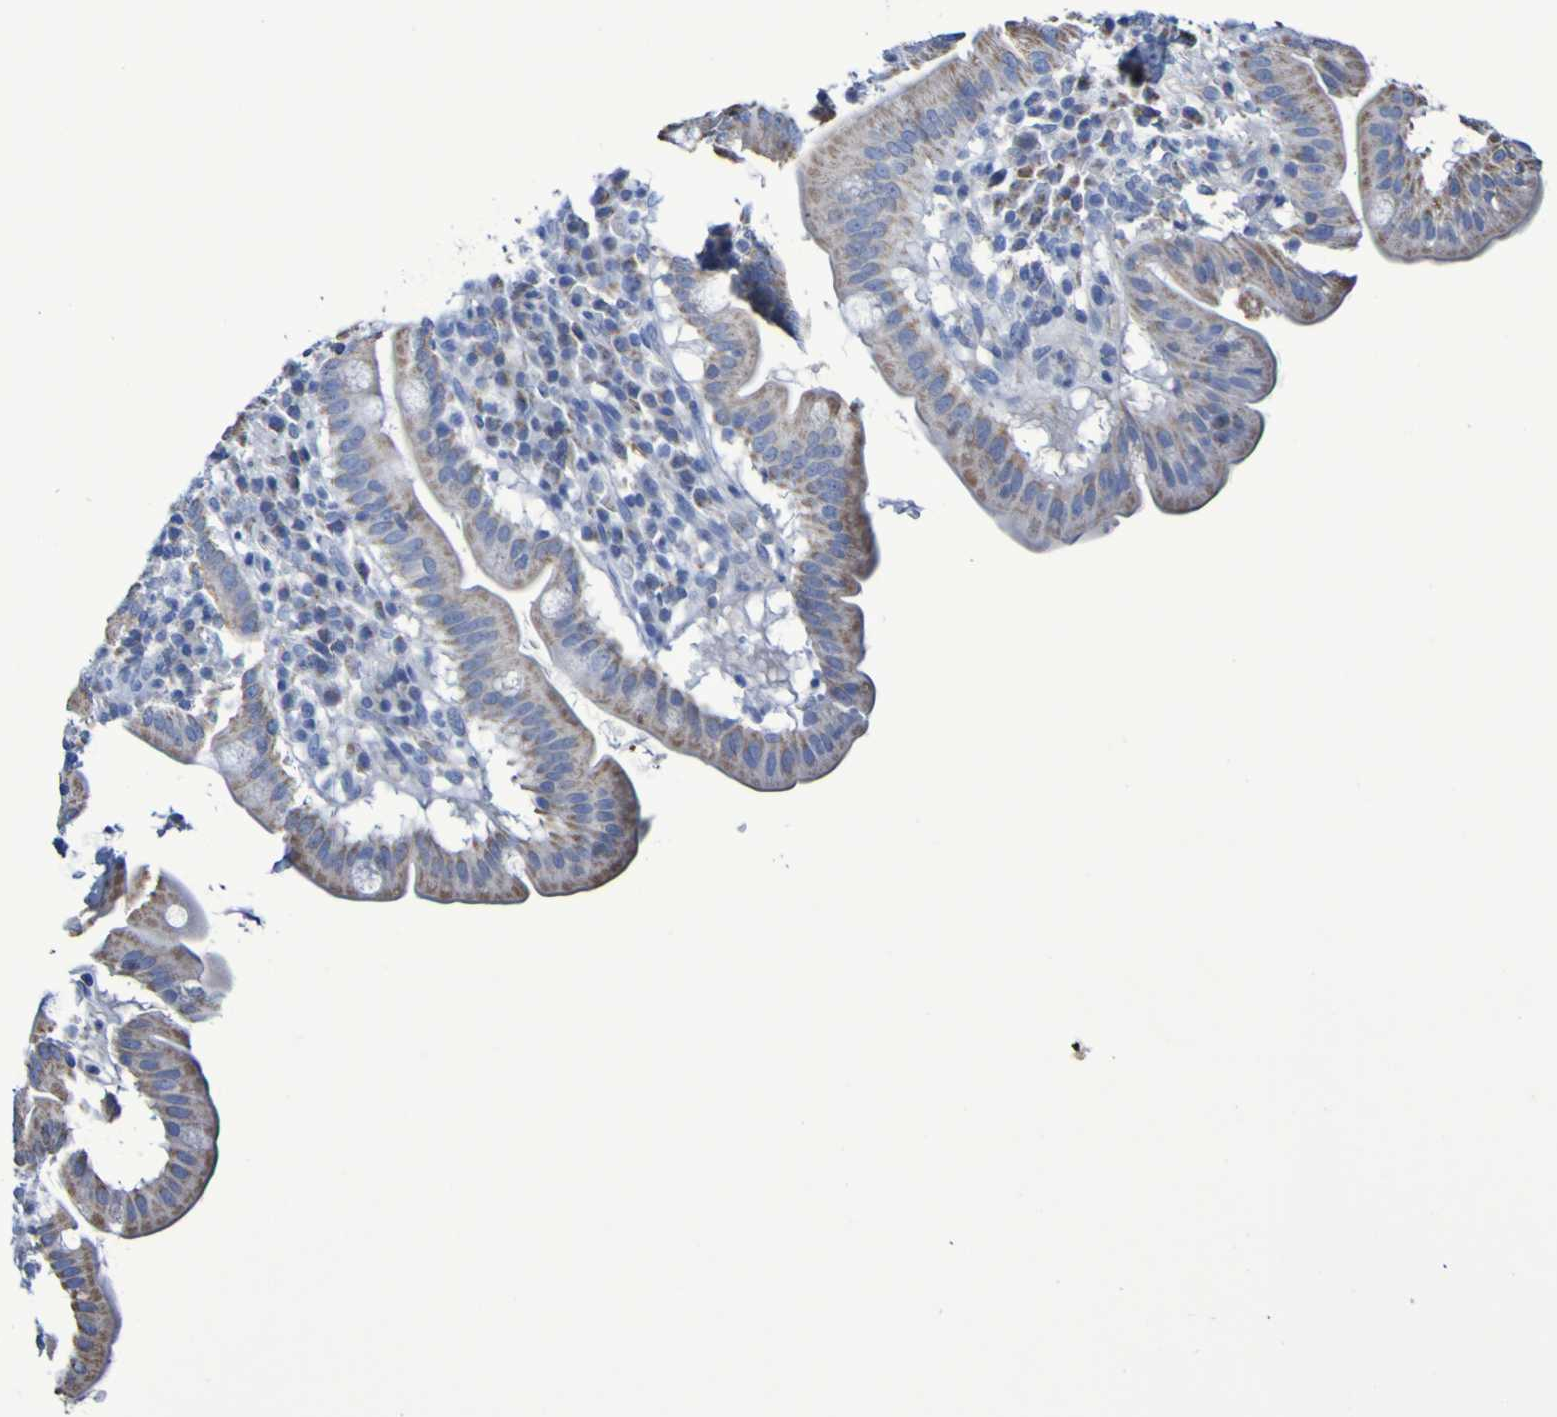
{"staining": {"intensity": "weak", "quantity": ">75%", "location": "cytoplasmic/membranous"}, "tissue": "duodenum", "cell_type": "Glandular cells", "image_type": "normal", "snomed": [{"axis": "morphology", "description": "Normal tissue, NOS"}, {"axis": "topography", "description": "Duodenum"}], "caption": "Benign duodenum demonstrates weak cytoplasmic/membranous positivity in approximately >75% of glandular cells, visualized by immunohistochemistry. Immunohistochemistry (ihc) stains the protein in brown and the nuclei are stained blue.", "gene": "CNTN2", "patient": {"sex": "male", "age": 50}}